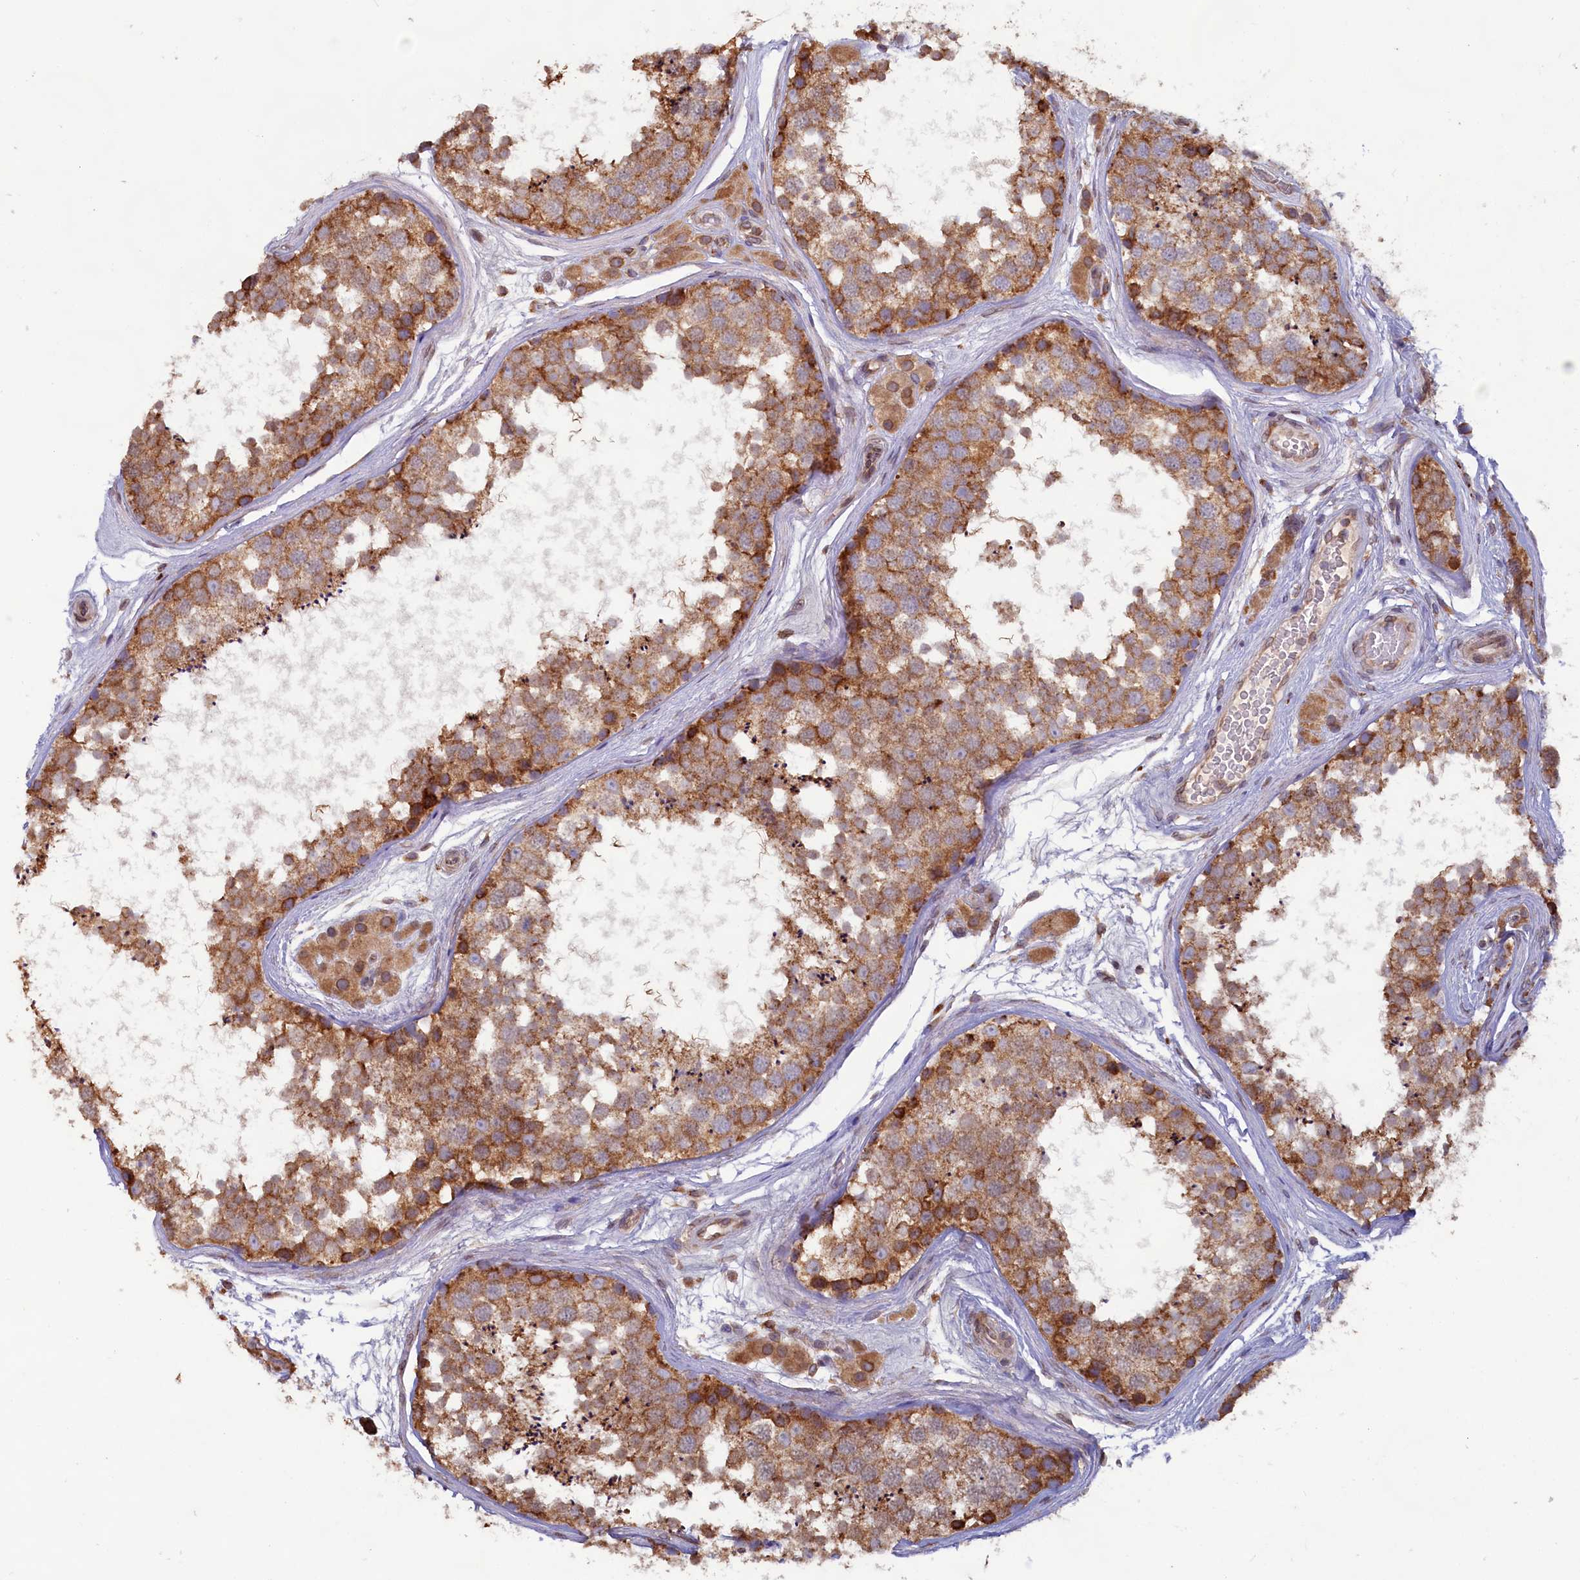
{"staining": {"intensity": "strong", "quantity": ">75%", "location": "cytoplasmic/membranous"}, "tissue": "testis", "cell_type": "Cells in seminiferous ducts", "image_type": "normal", "snomed": [{"axis": "morphology", "description": "Normal tissue, NOS"}, {"axis": "topography", "description": "Testis"}], "caption": "Immunohistochemical staining of normal human testis demonstrates strong cytoplasmic/membranous protein positivity in approximately >75% of cells in seminiferous ducts.", "gene": "TBC1D19", "patient": {"sex": "male", "age": 56}}